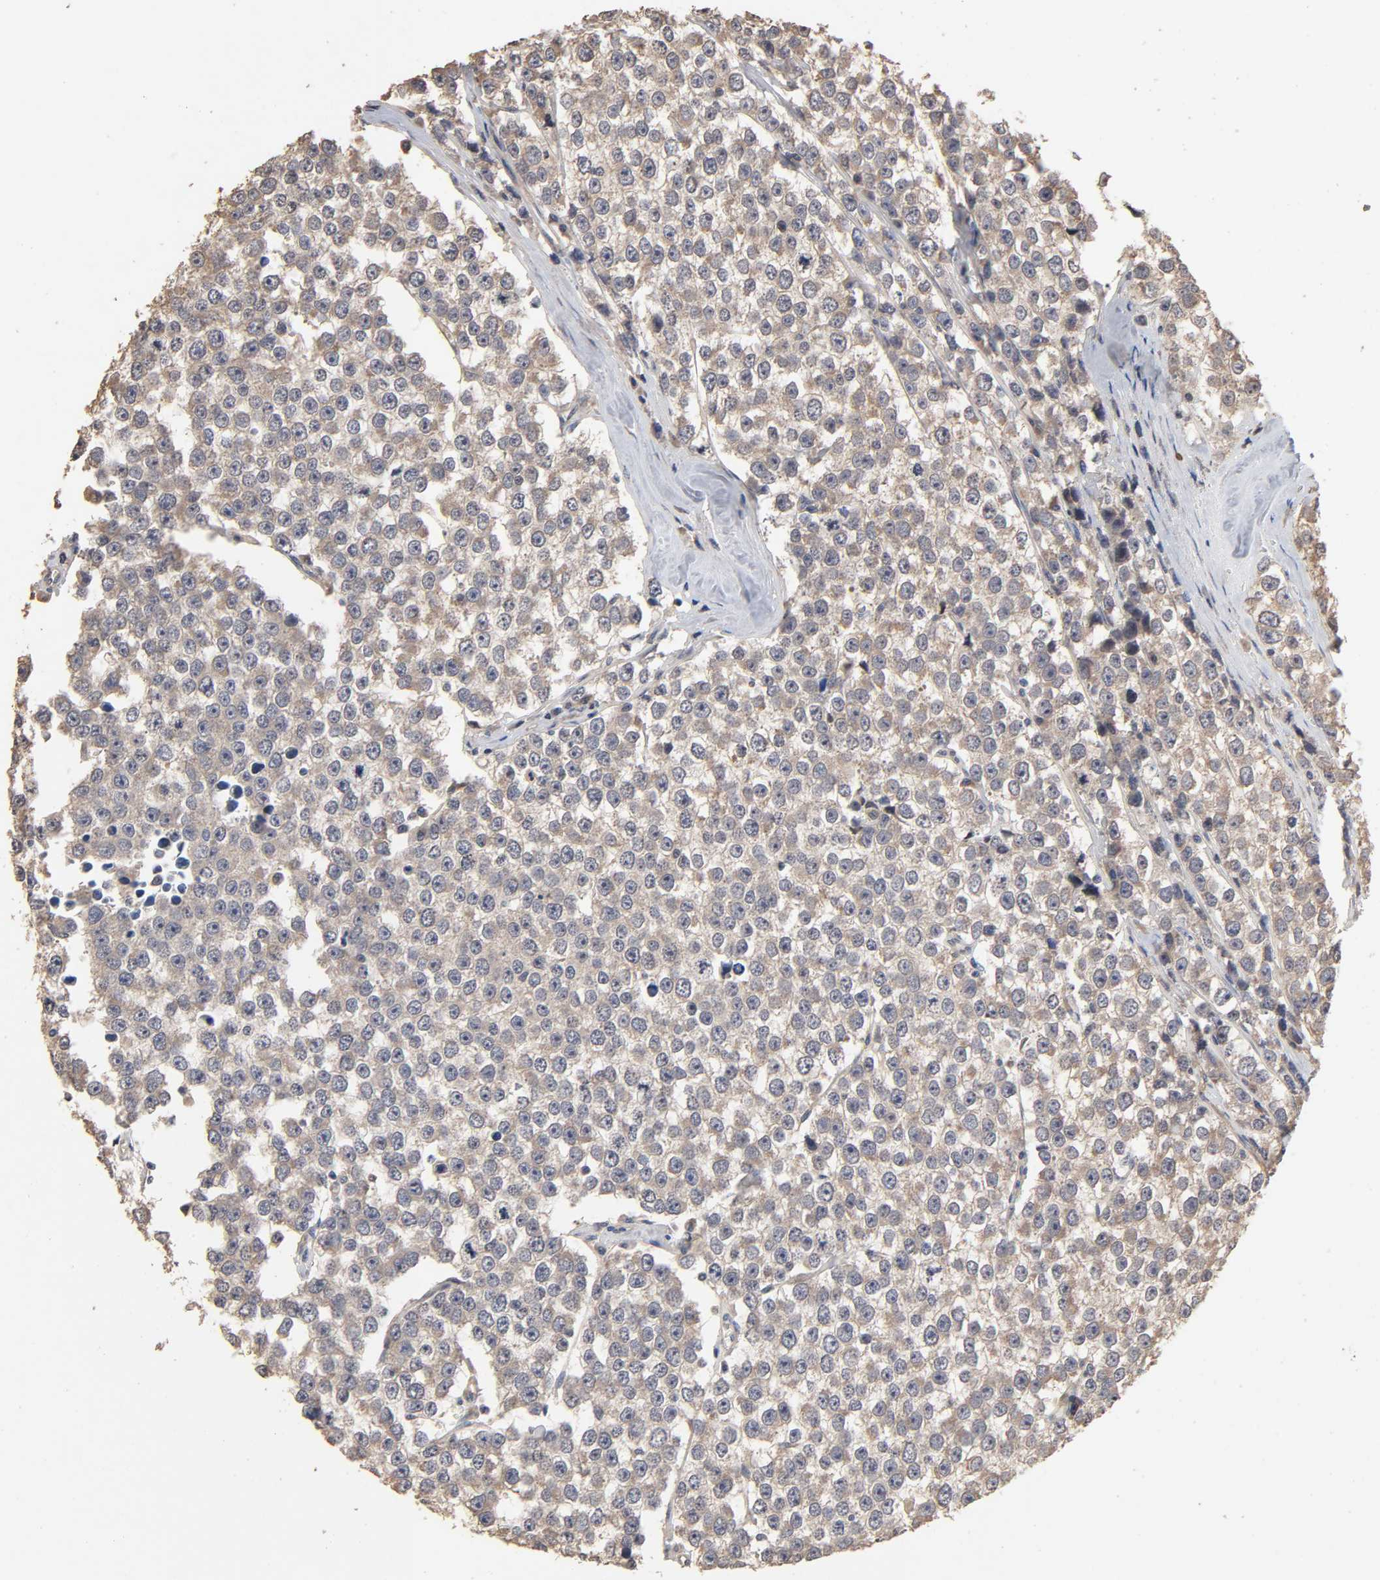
{"staining": {"intensity": "weak", "quantity": ">75%", "location": "cytoplasmic/membranous"}, "tissue": "testis cancer", "cell_type": "Tumor cells", "image_type": "cancer", "snomed": [{"axis": "morphology", "description": "Seminoma, NOS"}, {"axis": "morphology", "description": "Carcinoma, Embryonal, NOS"}, {"axis": "topography", "description": "Testis"}], "caption": "Human testis cancer (embryonal carcinoma) stained for a protein (brown) shows weak cytoplasmic/membranous positive staining in approximately >75% of tumor cells.", "gene": "ARHGEF7", "patient": {"sex": "male", "age": 52}}